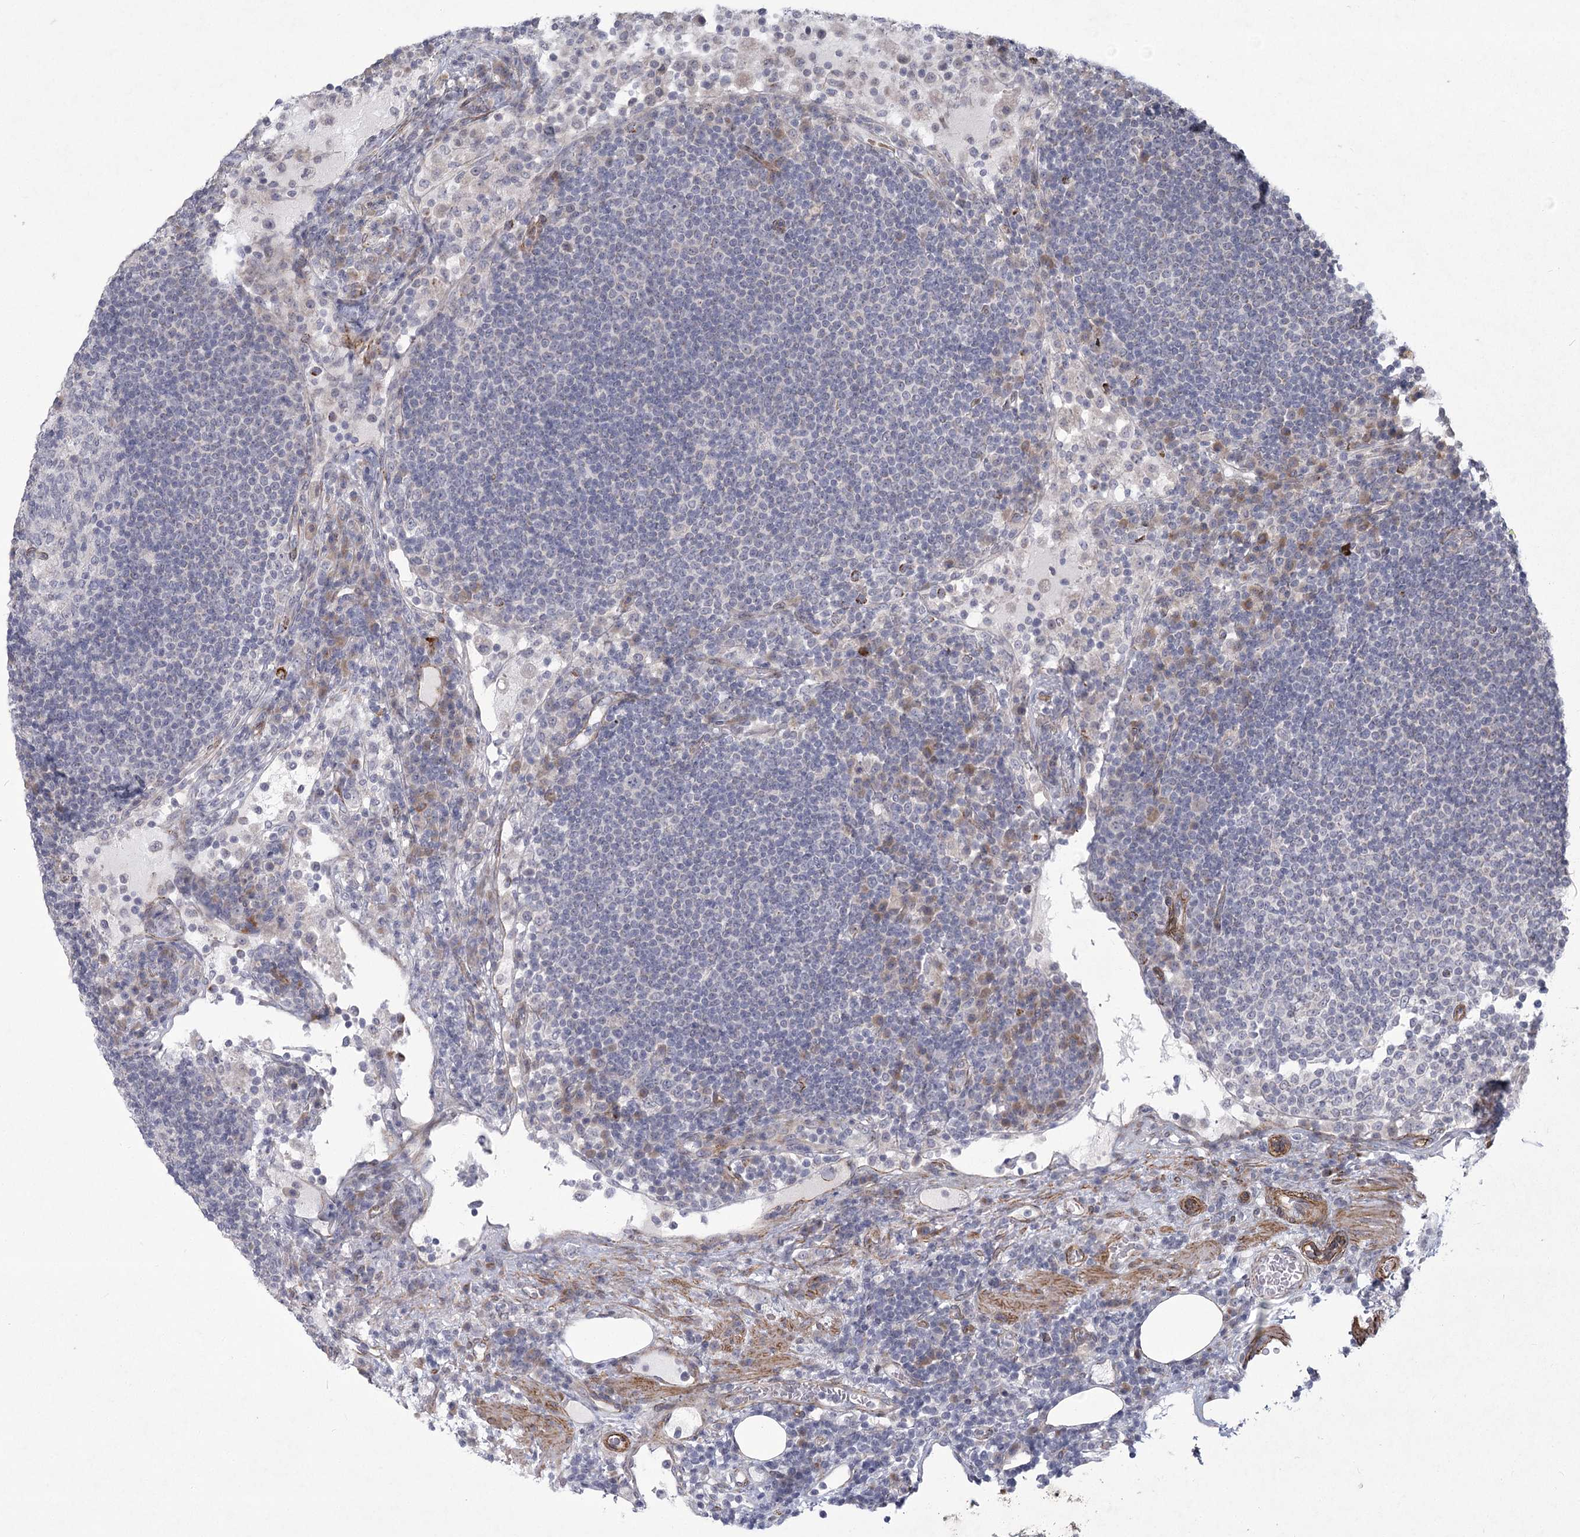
{"staining": {"intensity": "negative", "quantity": "none", "location": "none"}, "tissue": "lymph node", "cell_type": "Germinal center cells", "image_type": "normal", "snomed": [{"axis": "morphology", "description": "Normal tissue, NOS"}, {"axis": "topography", "description": "Lymph node"}], "caption": "High magnification brightfield microscopy of normal lymph node stained with DAB (brown) and counterstained with hematoxylin (blue): germinal center cells show no significant expression.", "gene": "MEPE", "patient": {"sex": "female", "age": 53}}